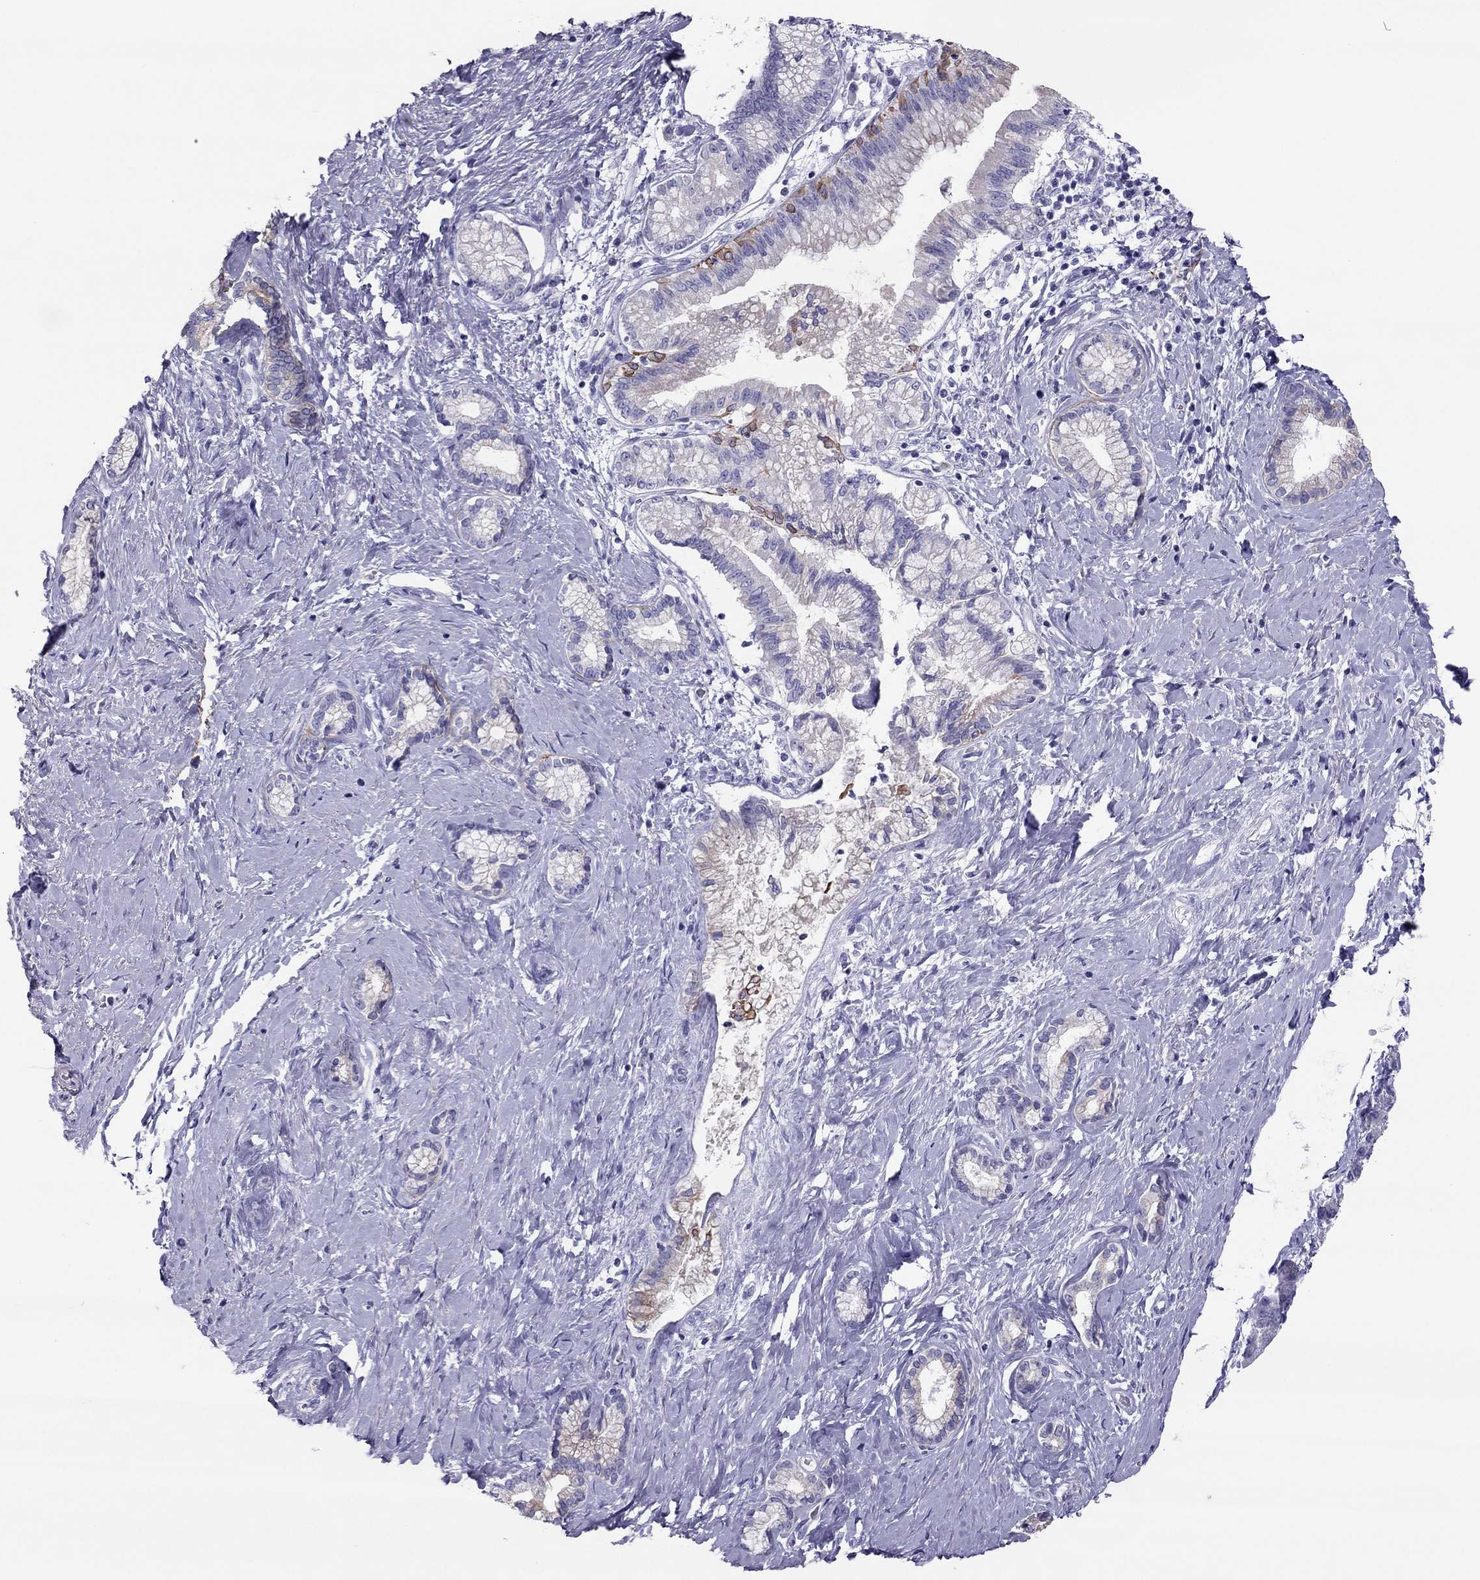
{"staining": {"intensity": "moderate", "quantity": "<25%", "location": "cytoplasmic/membranous"}, "tissue": "pancreatic cancer", "cell_type": "Tumor cells", "image_type": "cancer", "snomed": [{"axis": "morphology", "description": "Adenocarcinoma, NOS"}, {"axis": "topography", "description": "Pancreas"}], "caption": "Human pancreatic adenocarcinoma stained with a protein marker demonstrates moderate staining in tumor cells.", "gene": "MAEL", "patient": {"sex": "female", "age": 73}}